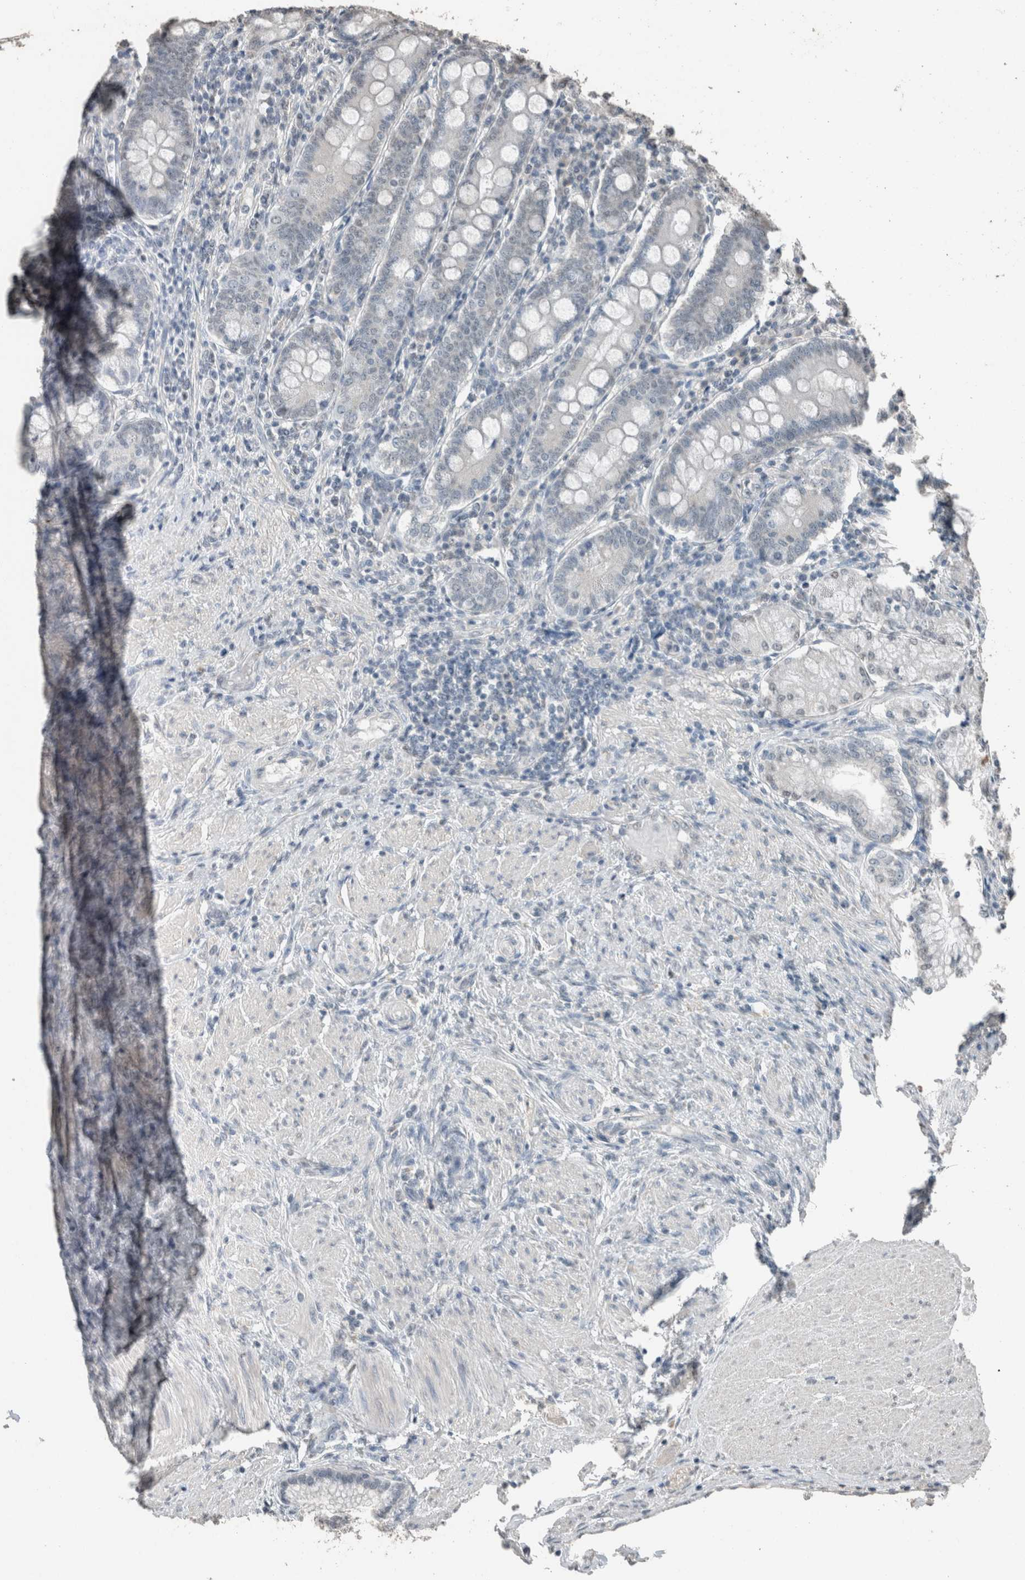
{"staining": {"intensity": "moderate", "quantity": "<25%", "location": "cytoplasmic/membranous"}, "tissue": "duodenum", "cell_type": "Glandular cells", "image_type": "normal", "snomed": [{"axis": "morphology", "description": "Normal tissue, NOS"}, {"axis": "morphology", "description": "Adenocarcinoma, NOS"}, {"axis": "topography", "description": "Pancreas"}, {"axis": "topography", "description": "Duodenum"}], "caption": "Immunohistochemical staining of normal human duodenum shows <25% levels of moderate cytoplasmic/membranous protein expression in about <25% of glandular cells. The staining is performed using DAB (3,3'-diaminobenzidine) brown chromogen to label protein expression. The nuclei are counter-stained blue using hematoxylin.", "gene": "ACVR2B", "patient": {"sex": "male", "age": 50}}